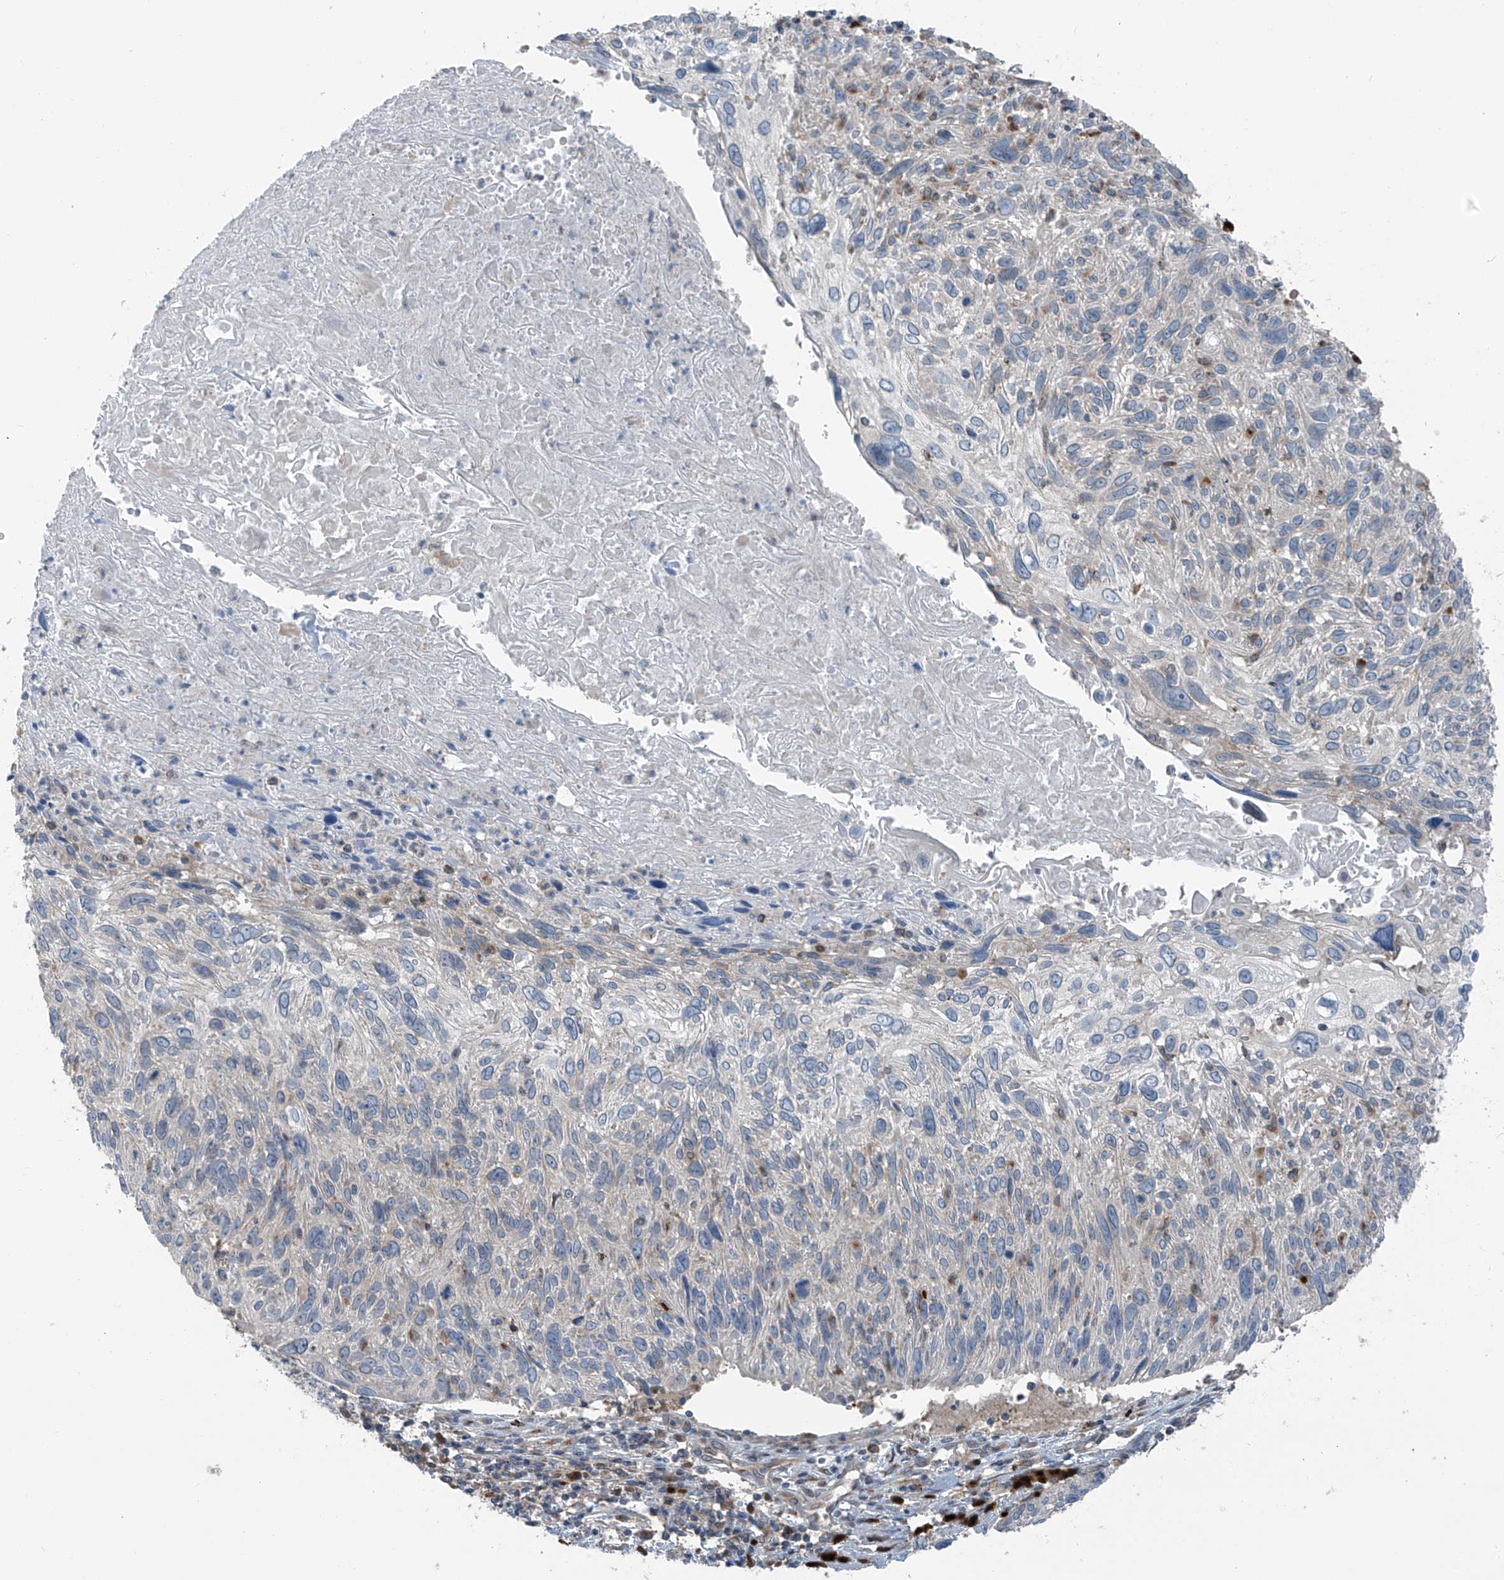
{"staining": {"intensity": "negative", "quantity": "none", "location": "none"}, "tissue": "cervical cancer", "cell_type": "Tumor cells", "image_type": "cancer", "snomed": [{"axis": "morphology", "description": "Squamous cell carcinoma, NOS"}, {"axis": "topography", "description": "Cervix"}], "caption": "This micrograph is of squamous cell carcinoma (cervical) stained with immunohistochemistry to label a protein in brown with the nuclei are counter-stained blue. There is no expression in tumor cells.", "gene": "SLC12A6", "patient": {"sex": "female", "age": 51}}